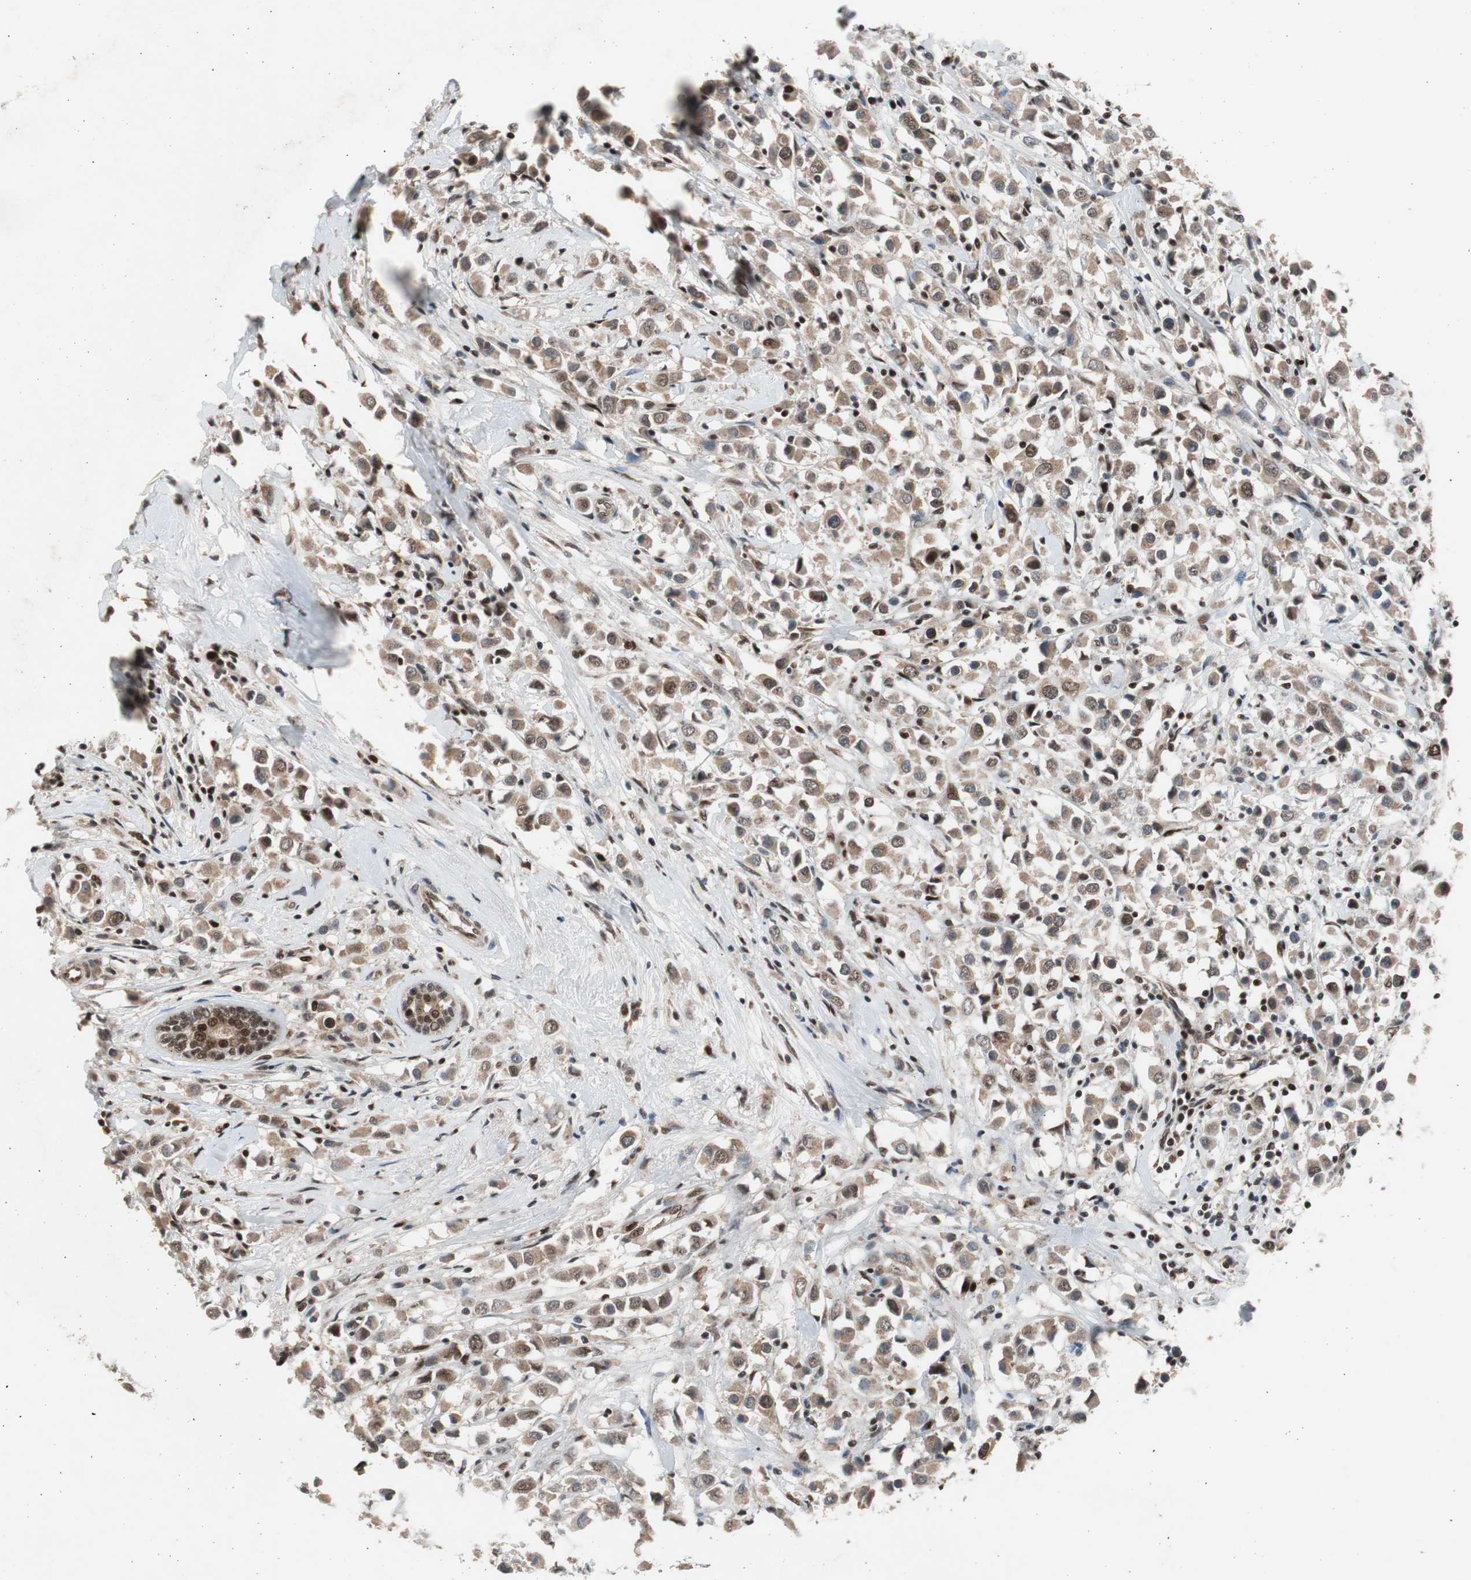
{"staining": {"intensity": "moderate", "quantity": ">75%", "location": "cytoplasmic/membranous,nuclear"}, "tissue": "breast cancer", "cell_type": "Tumor cells", "image_type": "cancer", "snomed": [{"axis": "morphology", "description": "Duct carcinoma"}, {"axis": "topography", "description": "Breast"}], "caption": "Breast cancer (intraductal carcinoma) stained for a protein (brown) displays moderate cytoplasmic/membranous and nuclear positive positivity in about >75% of tumor cells.", "gene": "RPA1", "patient": {"sex": "female", "age": 61}}